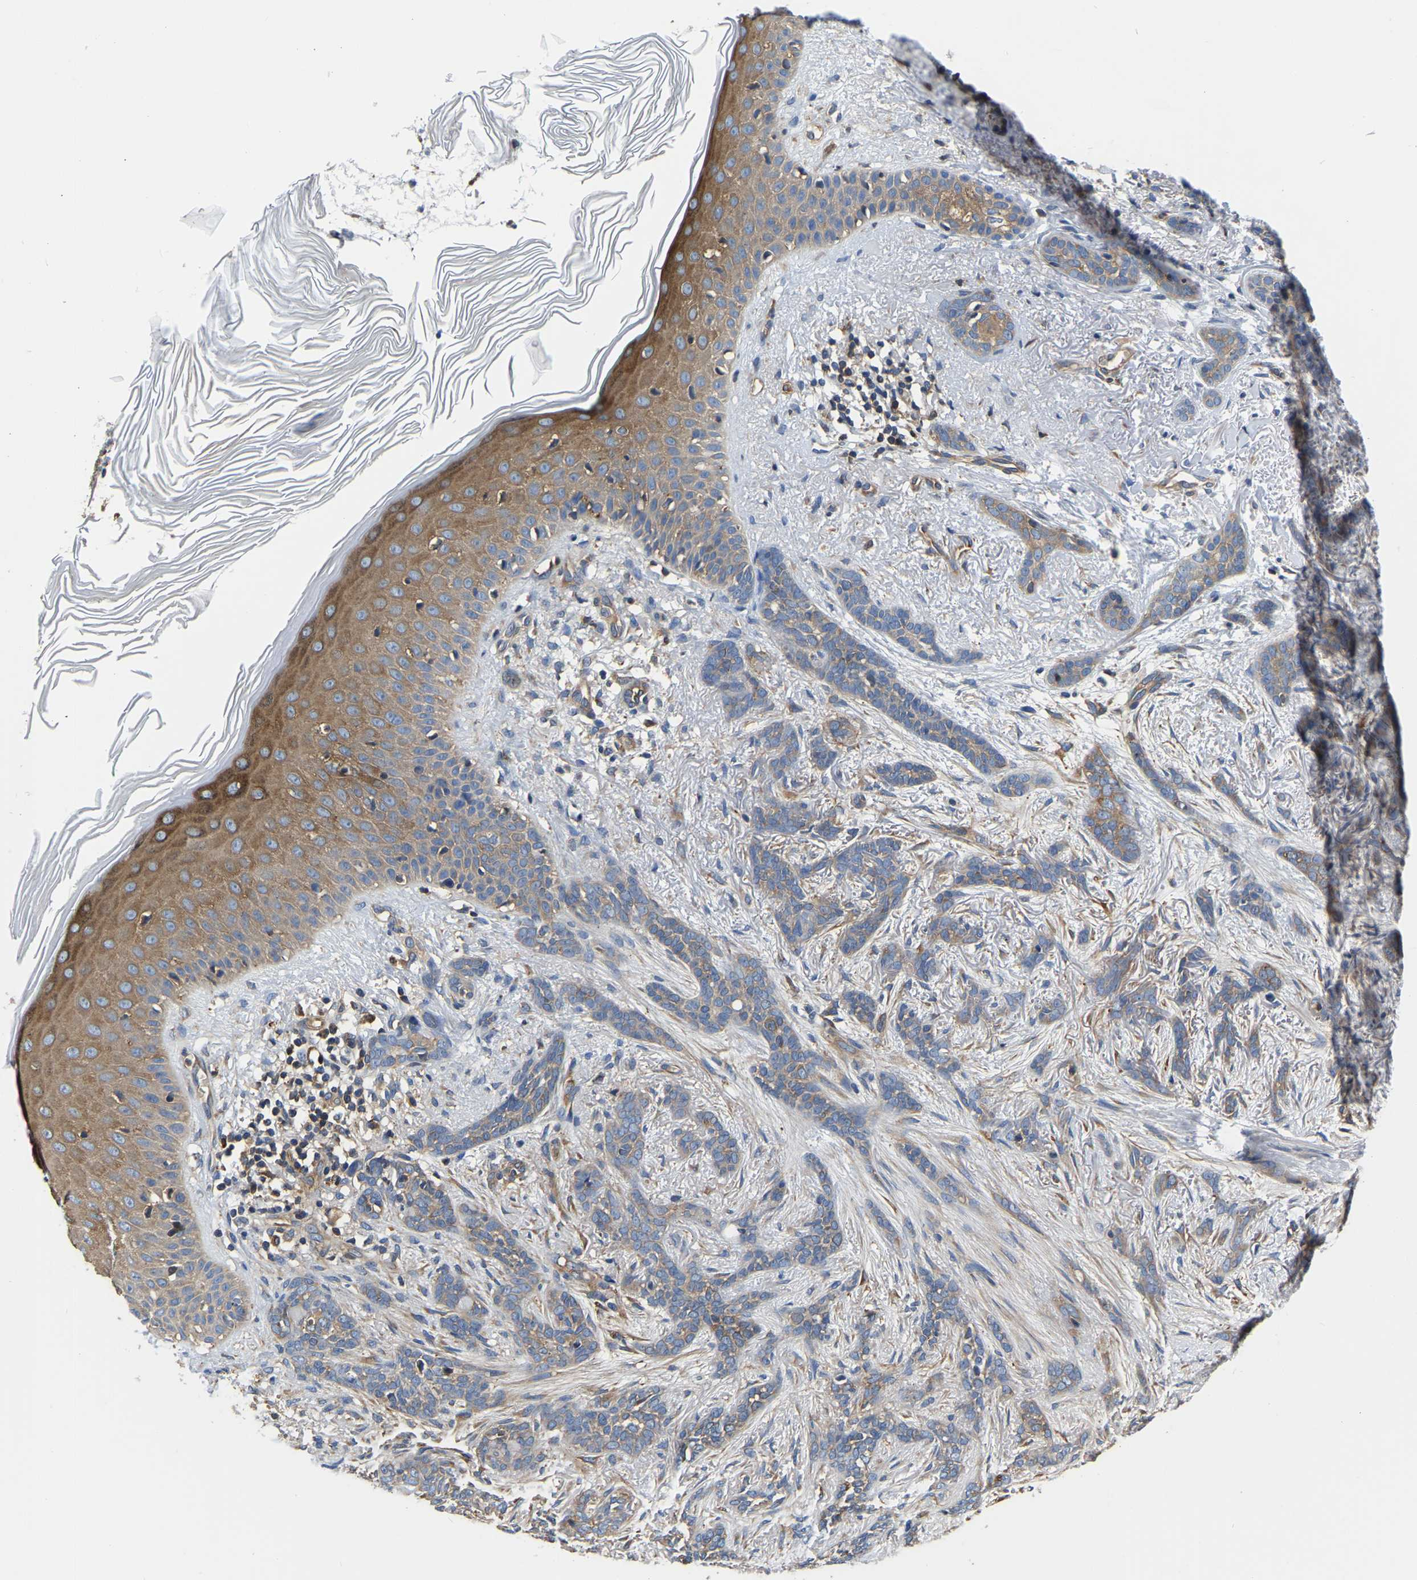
{"staining": {"intensity": "moderate", "quantity": "25%-75%", "location": "cytoplasmic/membranous"}, "tissue": "skin cancer", "cell_type": "Tumor cells", "image_type": "cancer", "snomed": [{"axis": "morphology", "description": "Basal cell carcinoma"}, {"axis": "morphology", "description": "Adnexal tumor, benign"}, {"axis": "topography", "description": "Skin"}], "caption": "About 25%-75% of tumor cells in skin basal cell carcinoma demonstrate moderate cytoplasmic/membranous protein staining as visualized by brown immunohistochemical staining.", "gene": "GARS1", "patient": {"sex": "female", "age": 42}}